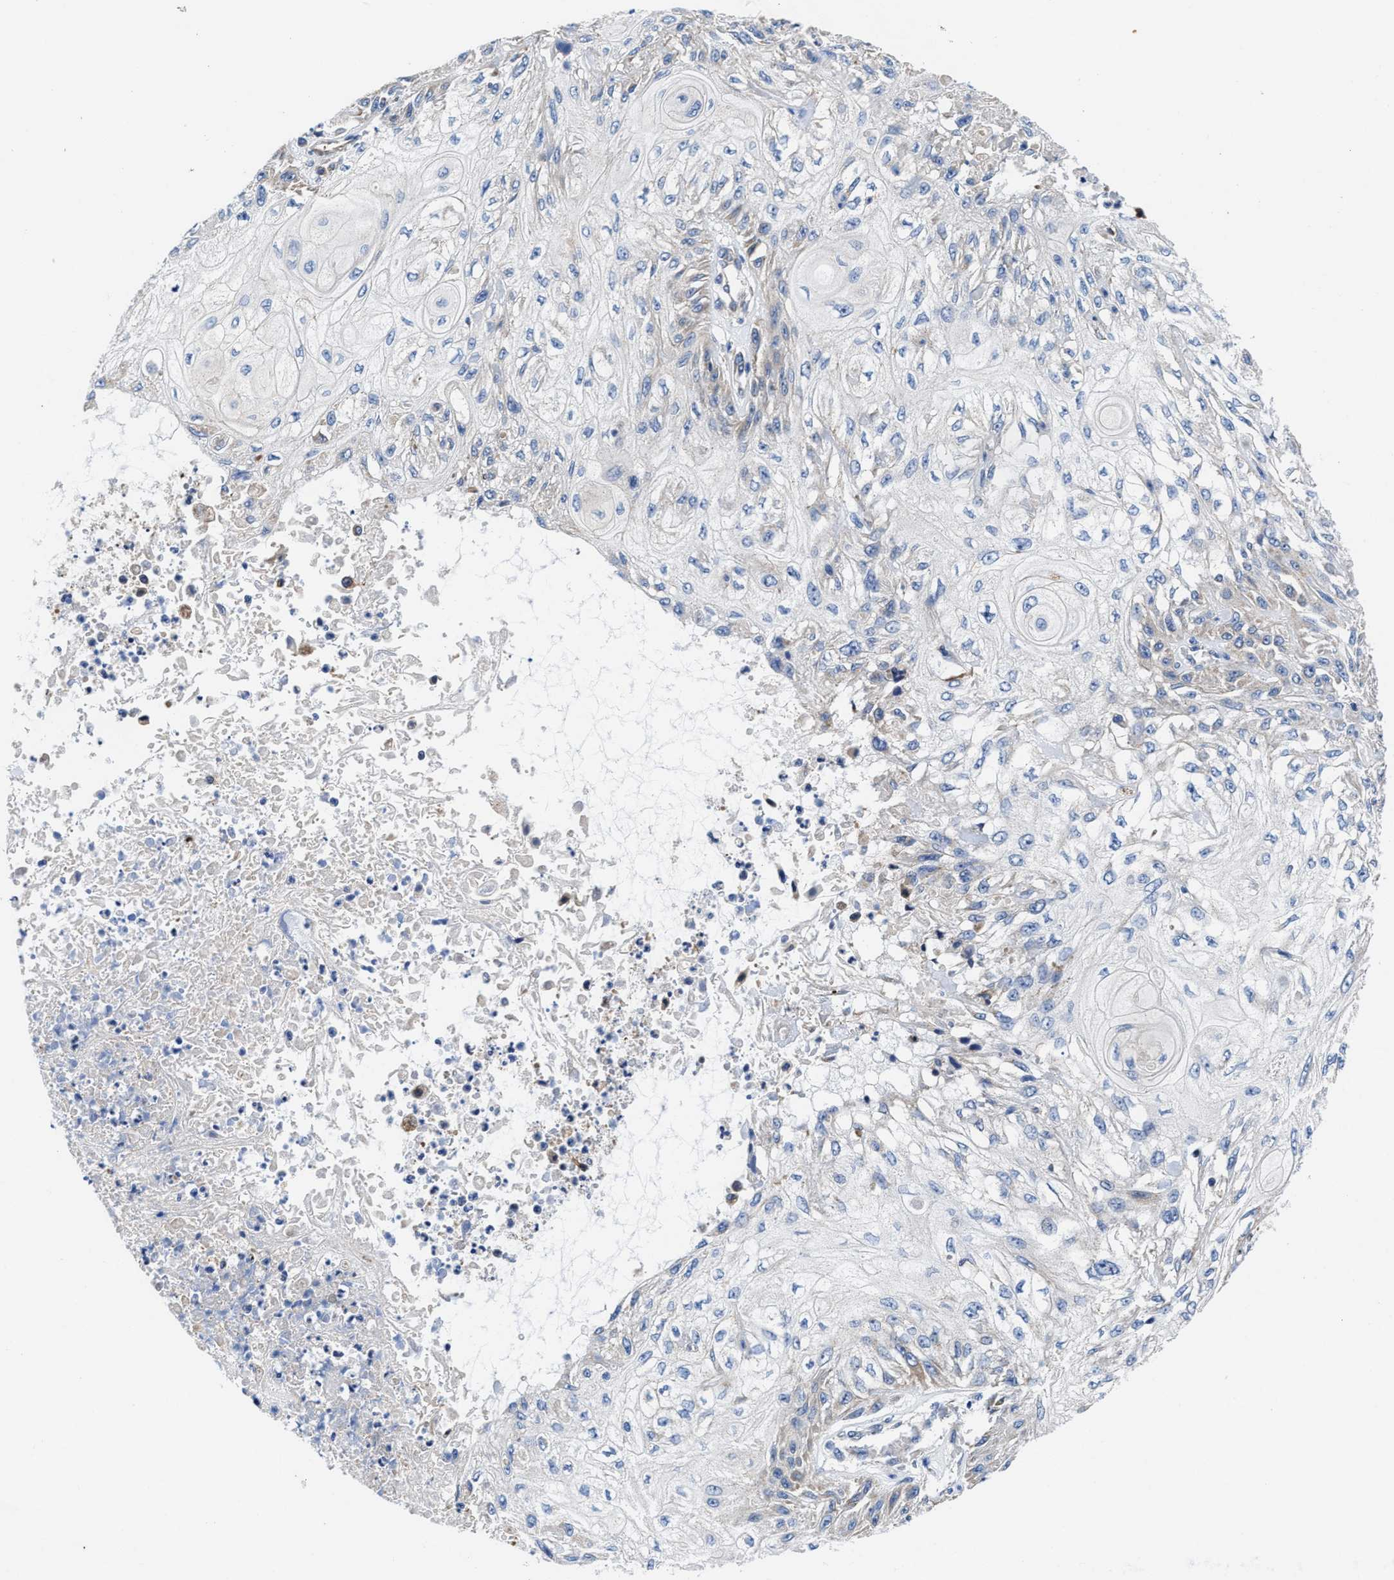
{"staining": {"intensity": "negative", "quantity": "none", "location": "none"}, "tissue": "skin cancer", "cell_type": "Tumor cells", "image_type": "cancer", "snomed": [{"axis": "morphology", "description": "Squamous cell carcinoma, NOS"}, {"axis": "morphology", "description": "Squamous cell carcinoma, metastatic, NOS"}, {"axis": "topography", "description": "Skin"}, {"axis": "topography", "description": "Lymph node"}], "caption": "IHC histopathology image of human skin cancer (metastatic squamous cell carcinoma) stained for a protein (brown), which displays no positivity in tumor cells. (Brightfield microscopy of DAB immunohistochemistry at high magnification).", "gene": "TMEM30A", "patient": {"sex": "male", "age": 75}}